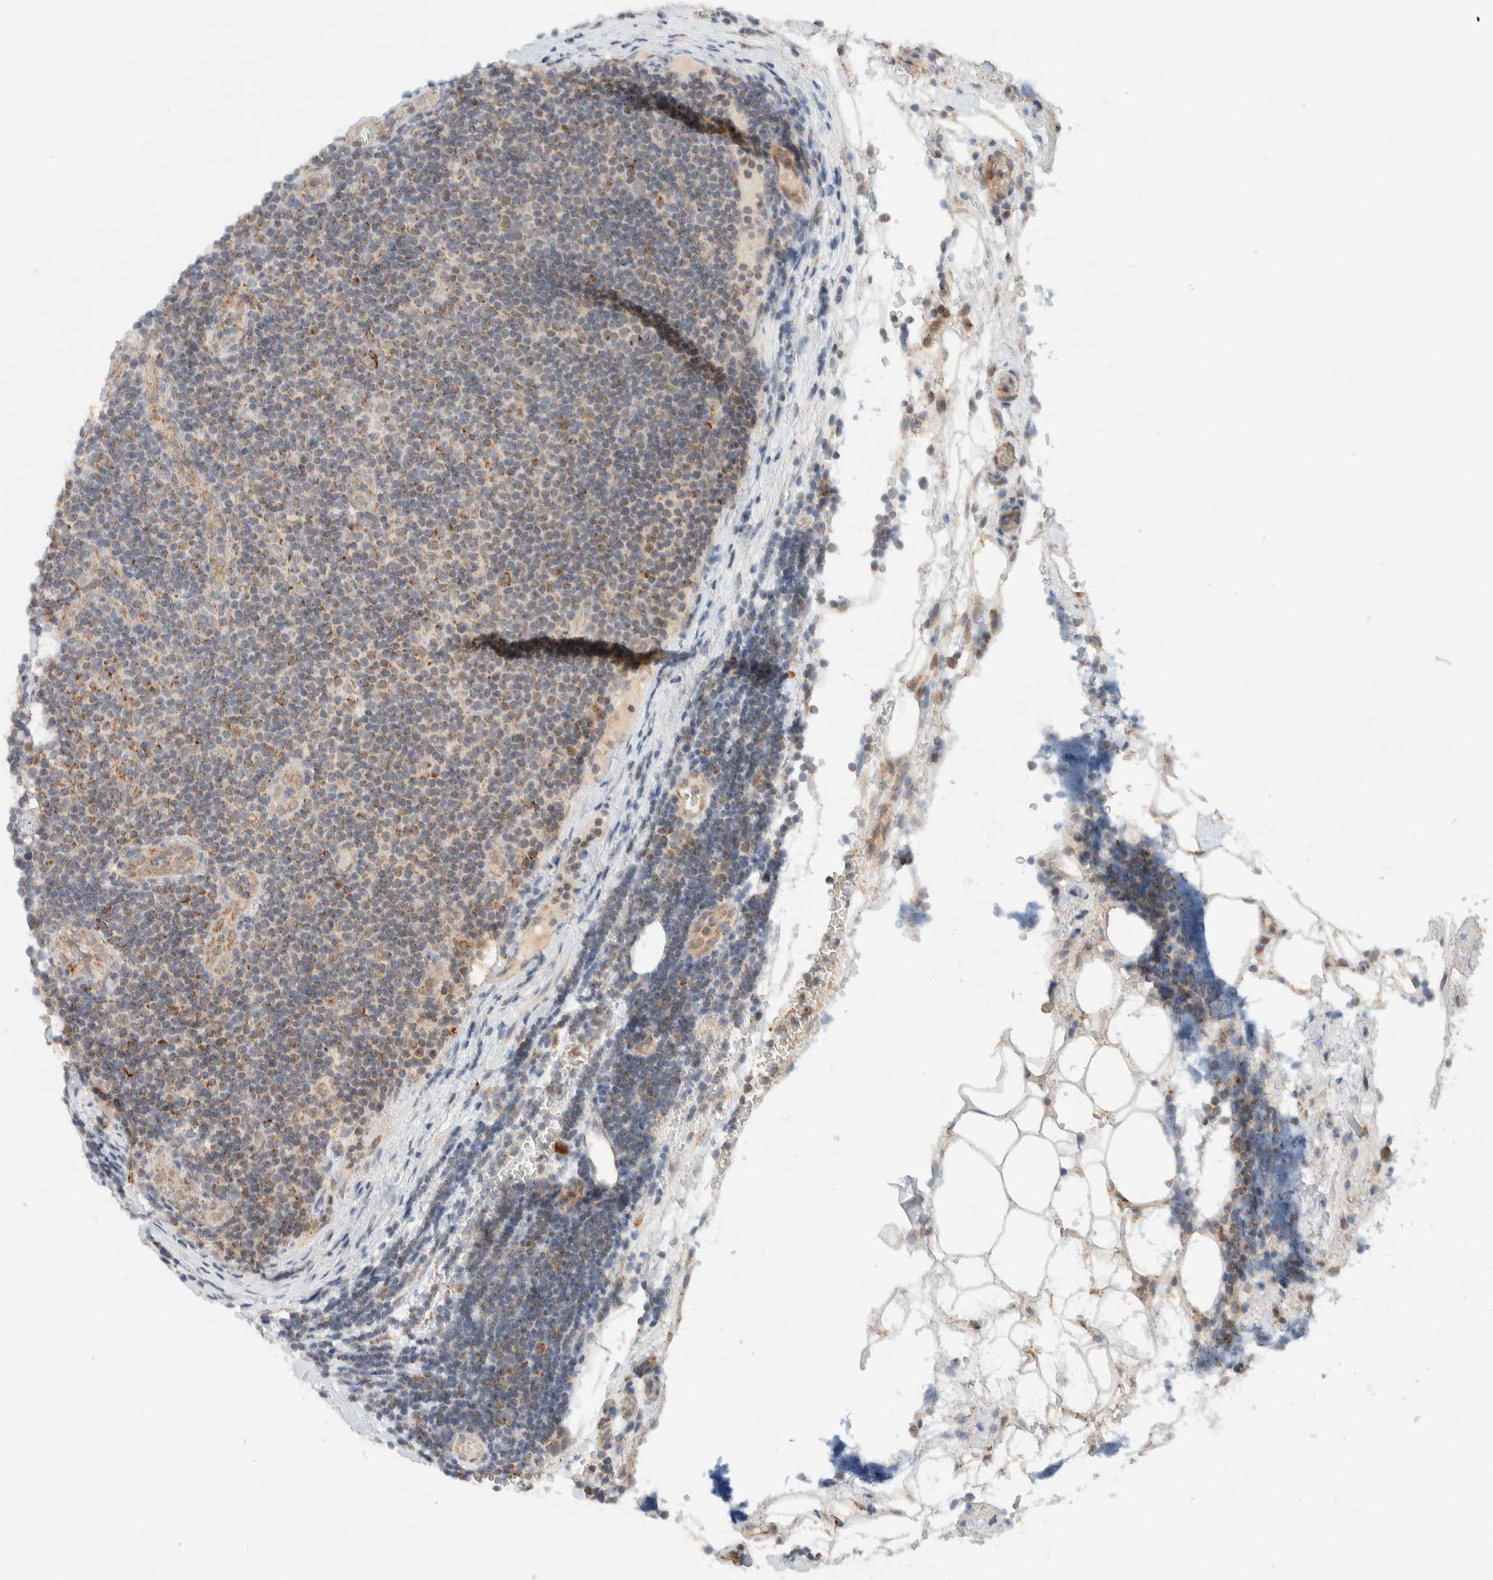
{"staining": {"intensity": "weak", "quantity": ">75%", "location": "cytoplasmic/membranous"}, "tissue": "lymphoma", "cell_type": "Tumor cells", "image_type": "cancer", "snomed": [{"axis": "morphology", "description": "Malignant lymphoma, non-Hodgkin's type, Low grade"}, {"axis": "topography", "description": "Lymph node"}], "caption": "Lymphoma stained with immunohistochemistry exhibits weak cytoplasmic/membranous positivity in approximately >75% of tumor cells. (brown staining indicates protein expression, while blue staining denotes nuclei).", "gene": "MRPL41", "patient": {"sex": "male", "age": 83}}